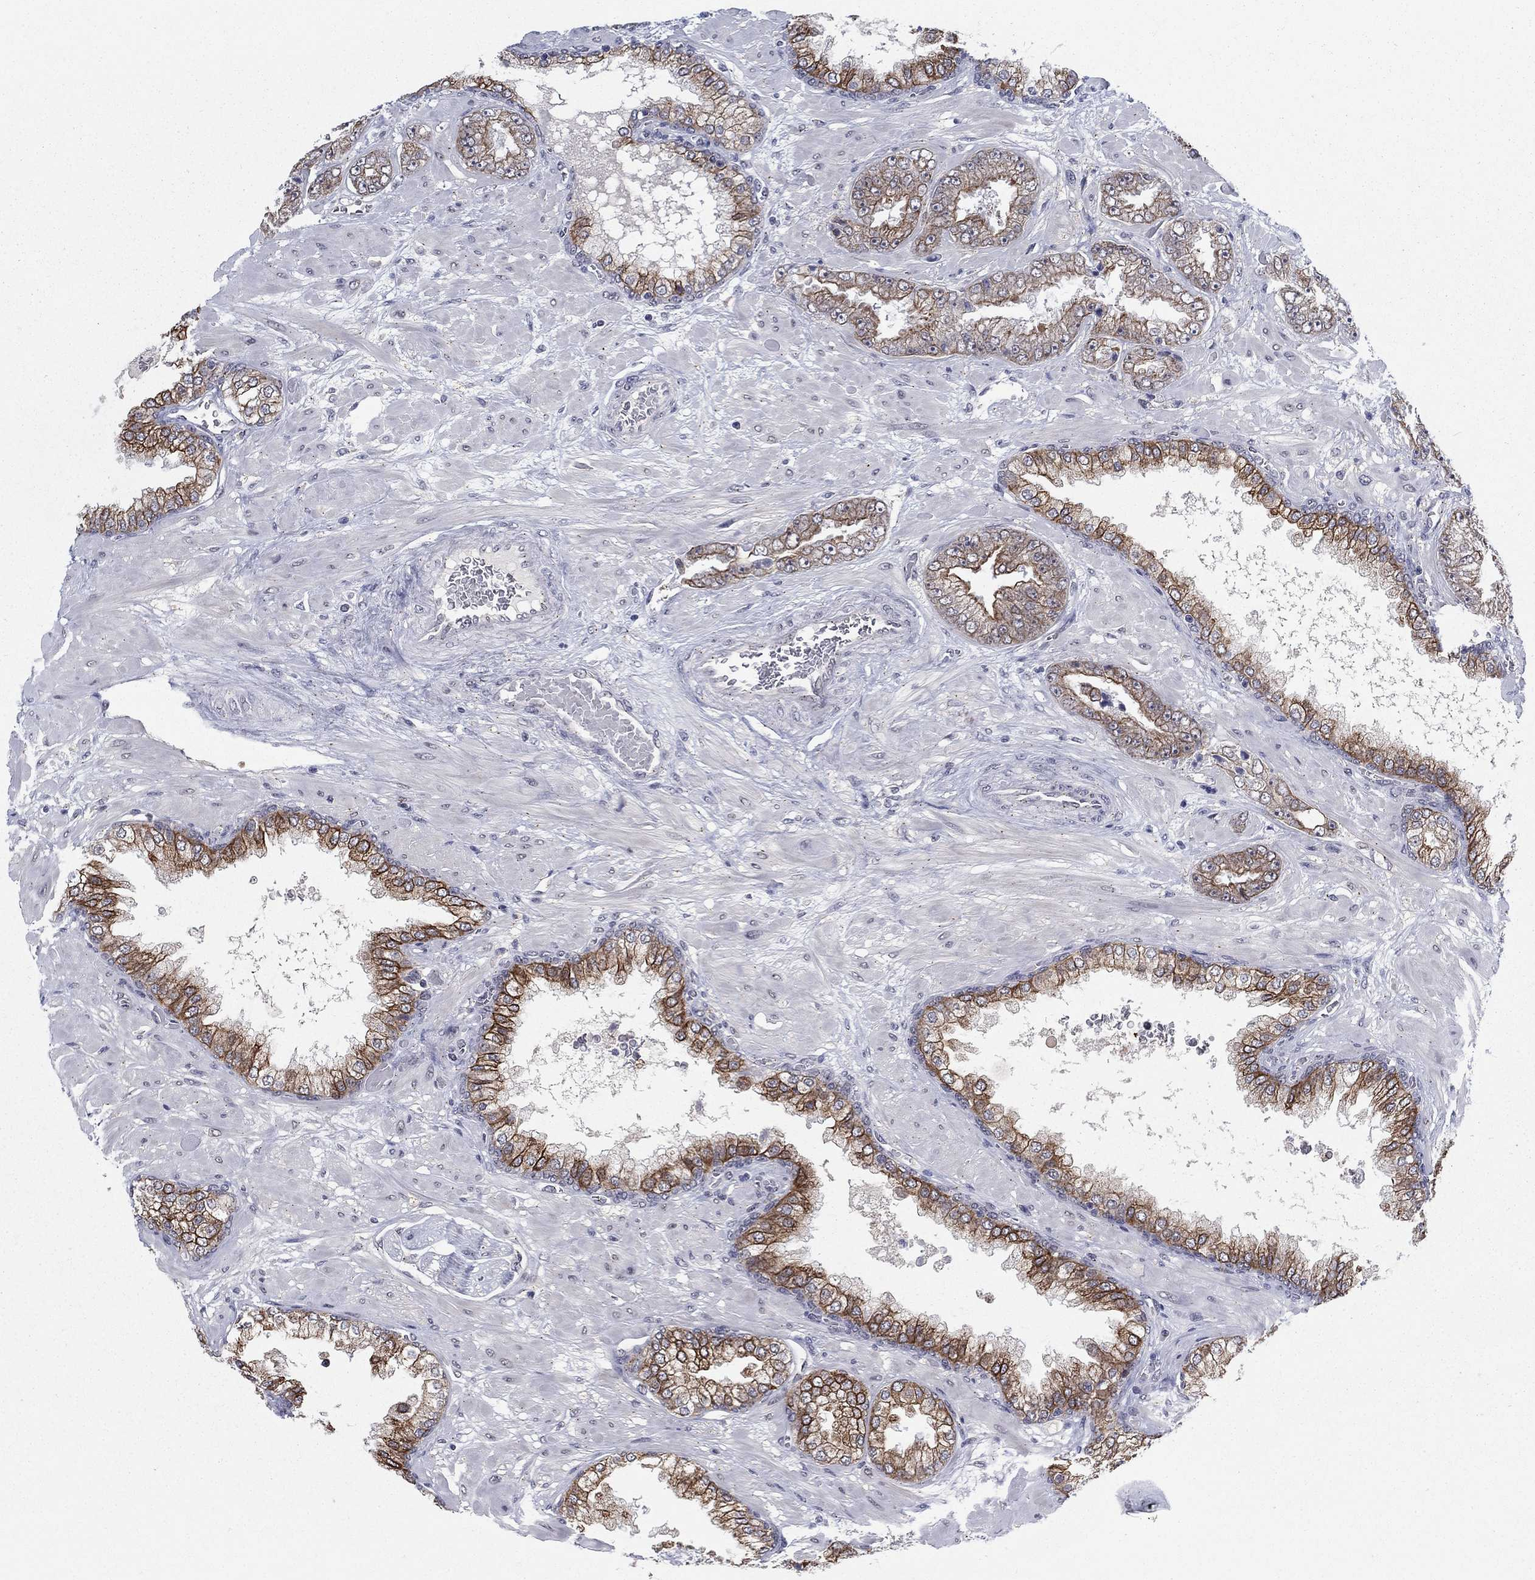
{"staining": {"intensity": "strong", "quantity": "25%-75%", "location": "cytoplasmic/membranous"}, "tissue": "prostate cancer", "cell_type": "Tumor cells", "image_type": "cancer", "snomed": [{"axis": "morphology", "description": "Adenocarcinoma, Low grade"}, {"axis": "topography", "description": "Prostate"}], "caption": "Prostate adenocarcinoma (low-grade) stained with immunohistochemistry displays strong cytoplasmic/membranous expression in about 25%-75% of tumor cells. Nuclei are stained in blue.", "gene": "SH3RF1", "patient": {"sex": "male", "age": 57}}